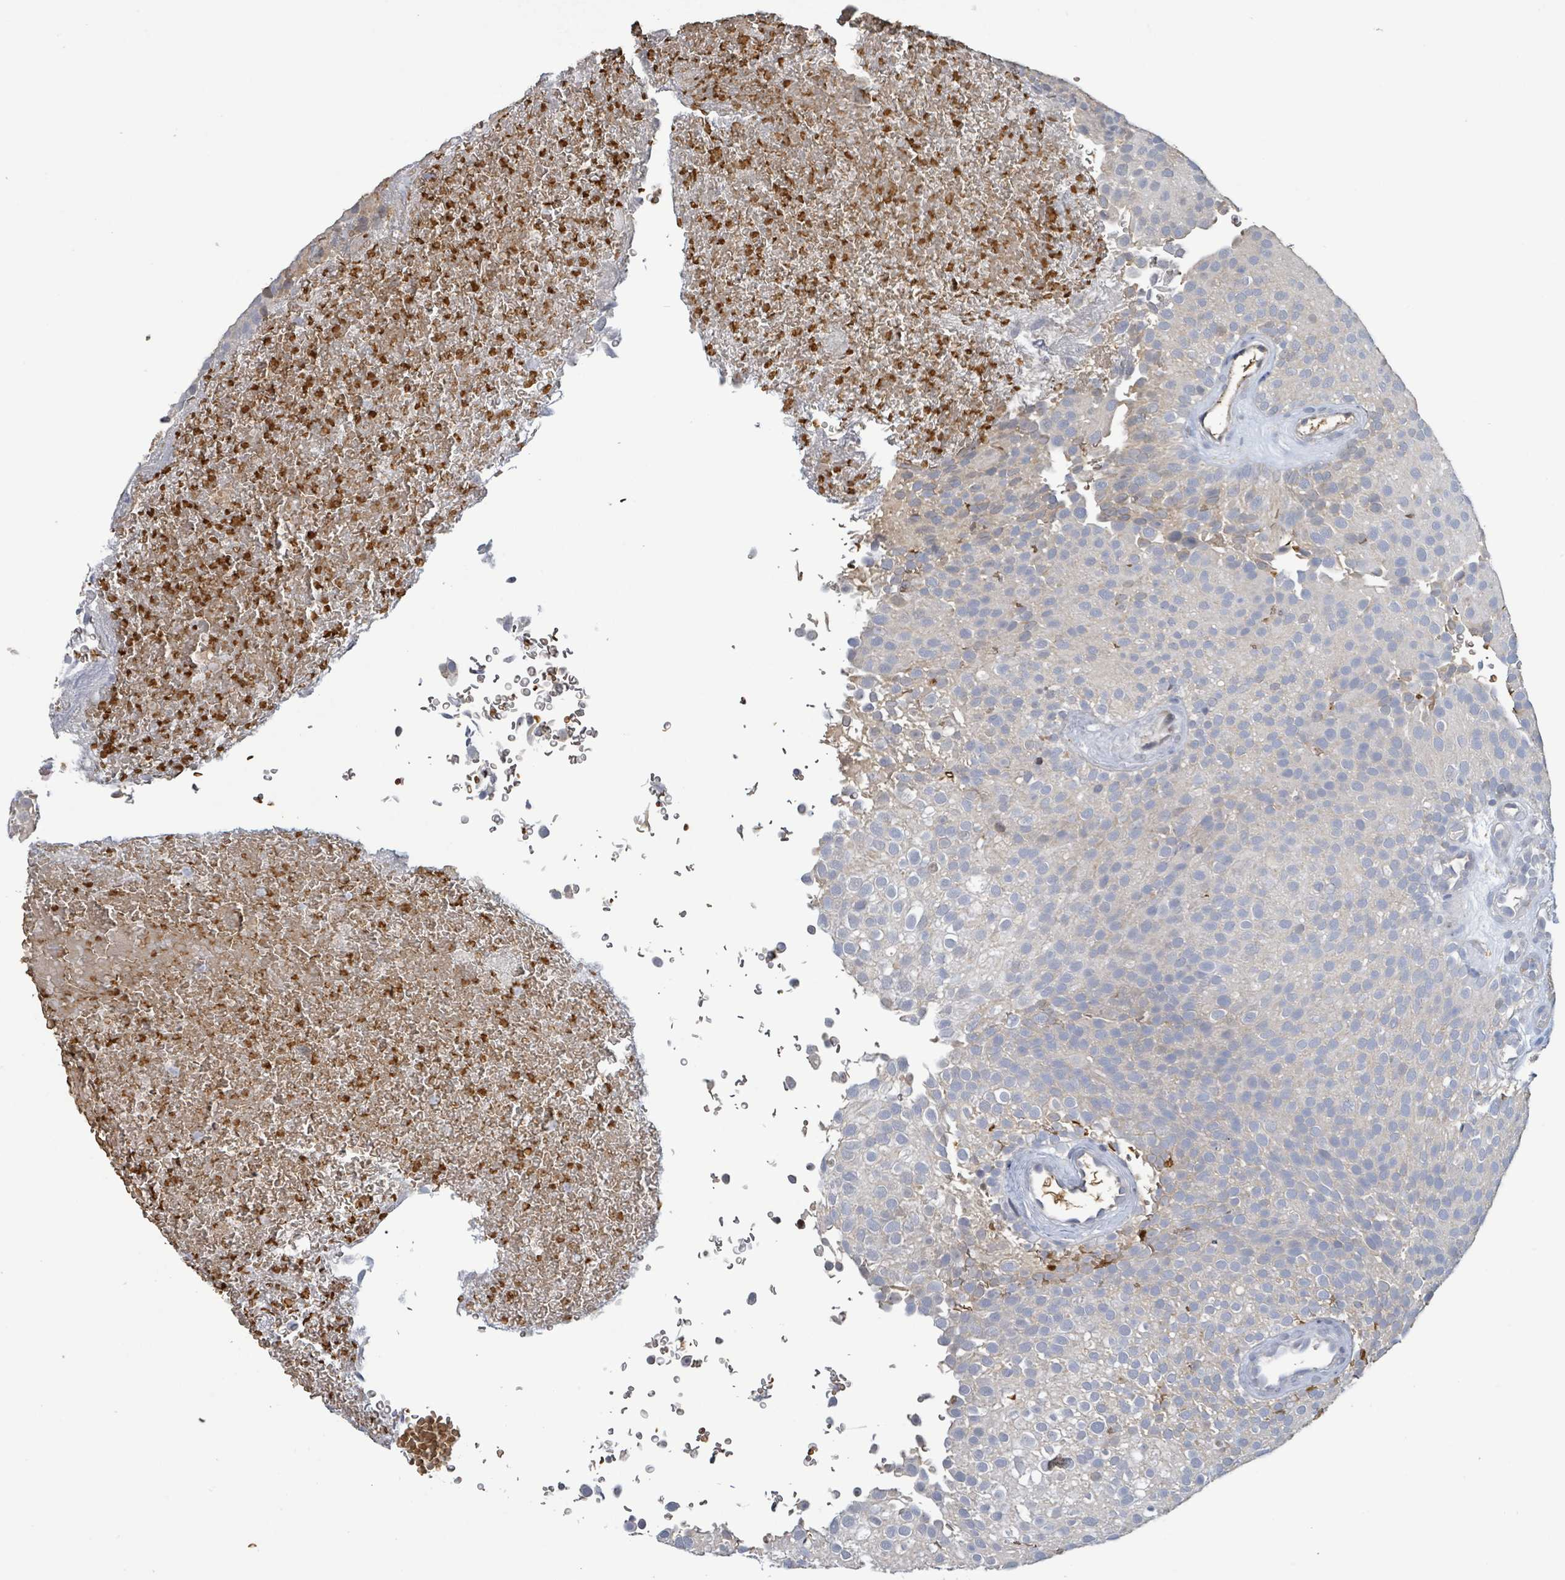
{"staining": {"intensity": "negative", "quantity": "none", "location": "none"}, "tissue": "urothelial cancer", "cell_type": "Tumor cells", "image_type": "cancer", "snomed": [{"axis": "morphology", "description": "Urothelial carcinoma, Low grade"}, {"axis": "topography", "description": "Urinary bladder"}], "caption": "This is an immunohistochemistry histopathology image of human urothelial cancer. There is no staining in tumor cells.", "gene": "SEBOX", "patient": {"sex": "male", "age": 78}}